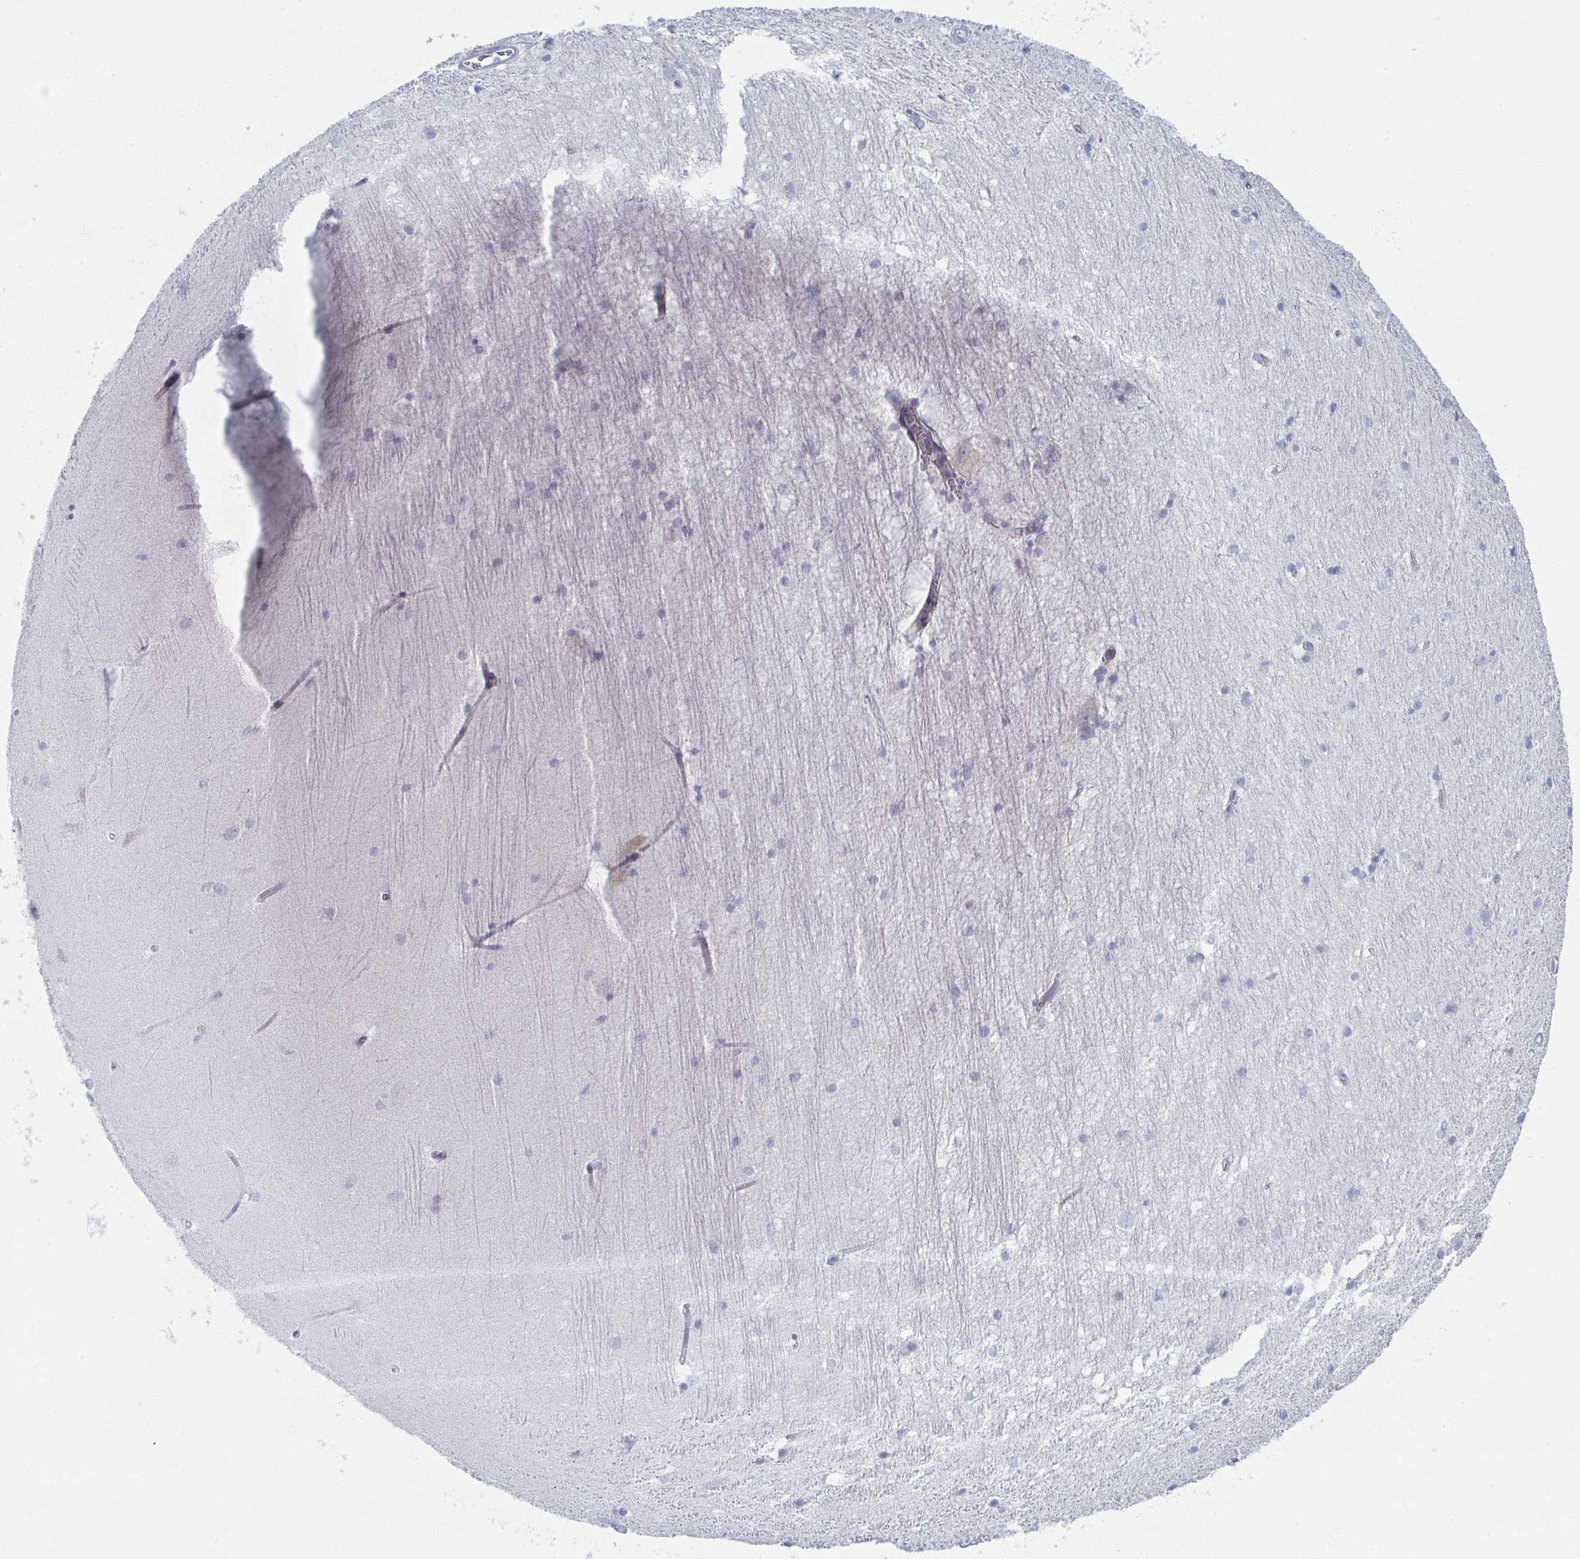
{"staining": {"intensity": "negative", "quantity": "none", "location": "none"}, "tissue": "hippocampus", "cell_type": "Glial cells", "image_type": "normal", "snomed": [{"axis": "morphology", "description": "Normal tissue, NOS"}, {"axis": "topography", "description": "Cerebral cortex"}, {"axis": "topography", "description": "Hippocampus"}], "caption": "Immunohistochemistry micrograph of unremarkable human hippocampus stained for a protein (brown), which exhibits no positivity in glial cells.", "gene": "ZNF684", "patient": {"sex": "female", "age": 19}}